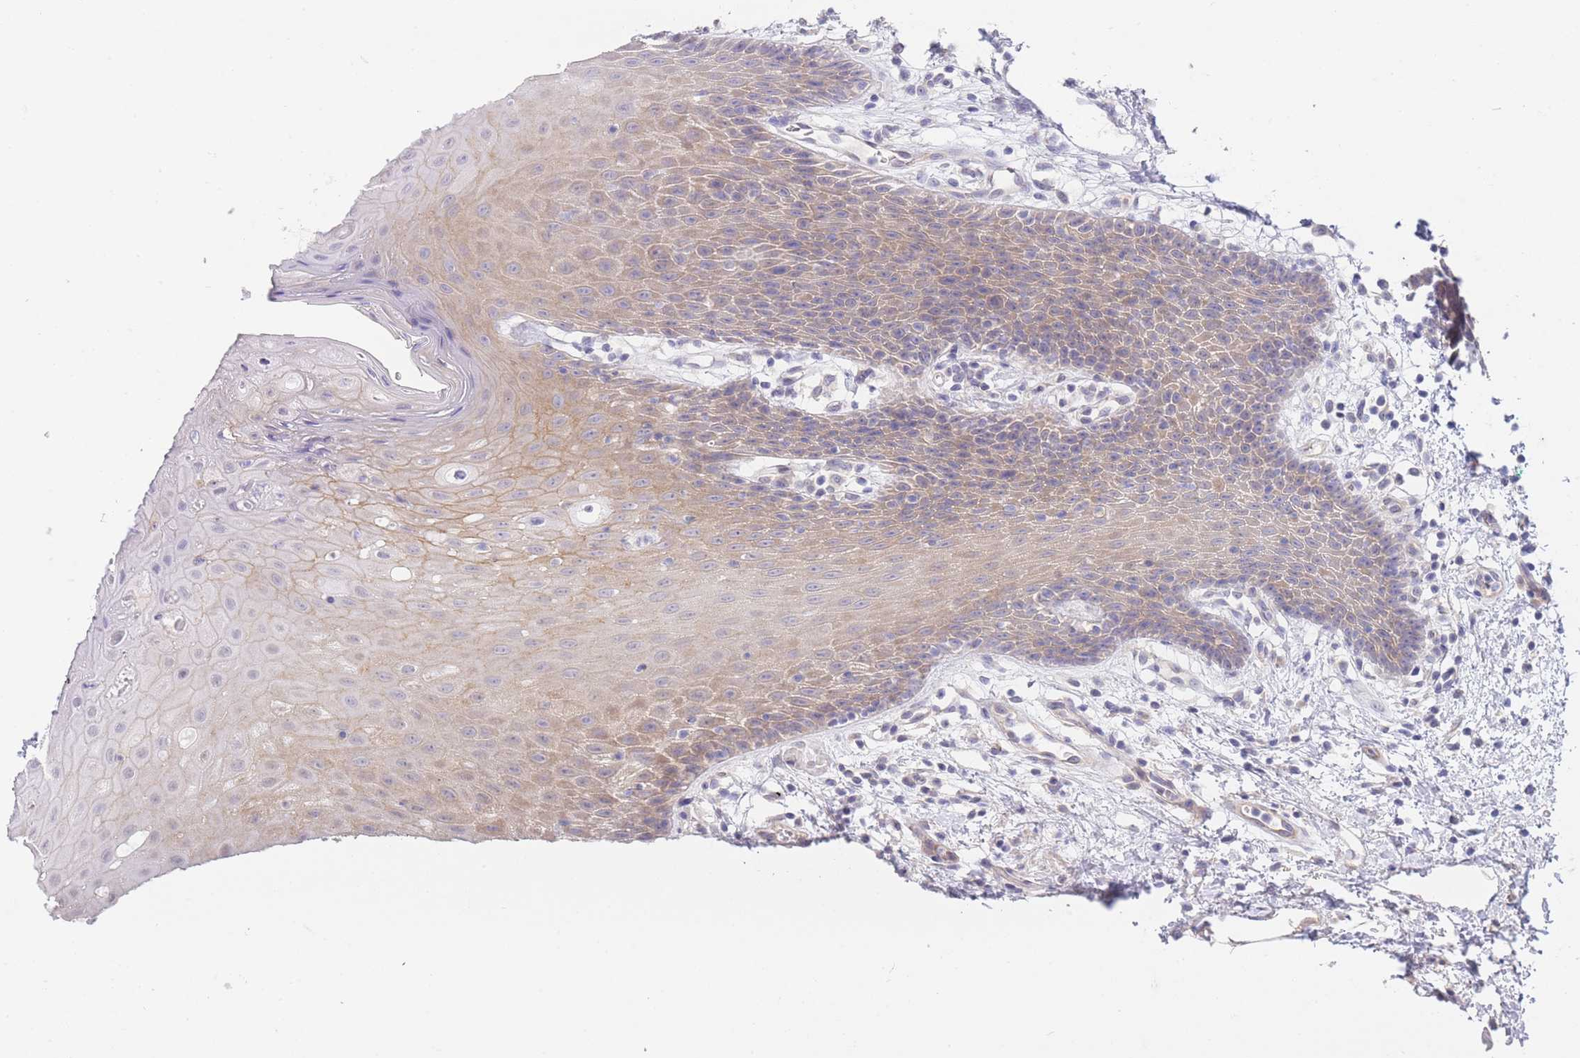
{"staining": {"intensity": "moderate", "quantity": "25%-75%", "location": "cytoplasmic/membranous"}, "tissue": "oral mucosa", "cell_type": "Squamous epithelial cells", "image_type": "normal", "snomed": [{"axis": "morphology", "description": "Normal tissue, NOS"}, {"axis": "topography", "description": "Oral tissue"}, {"axis": "topography", "description": "Tounge, NOS"}], "caption": "IHC image of unremarkable human oral mucosa stained for a protein (brown), which shows medium levels of moderate cytoplasmic/membranous staining in about 25%-75% of squamous epithelial cells.", "gene": "SUGT1", "patient": {"sex": "female", "age": 59}}